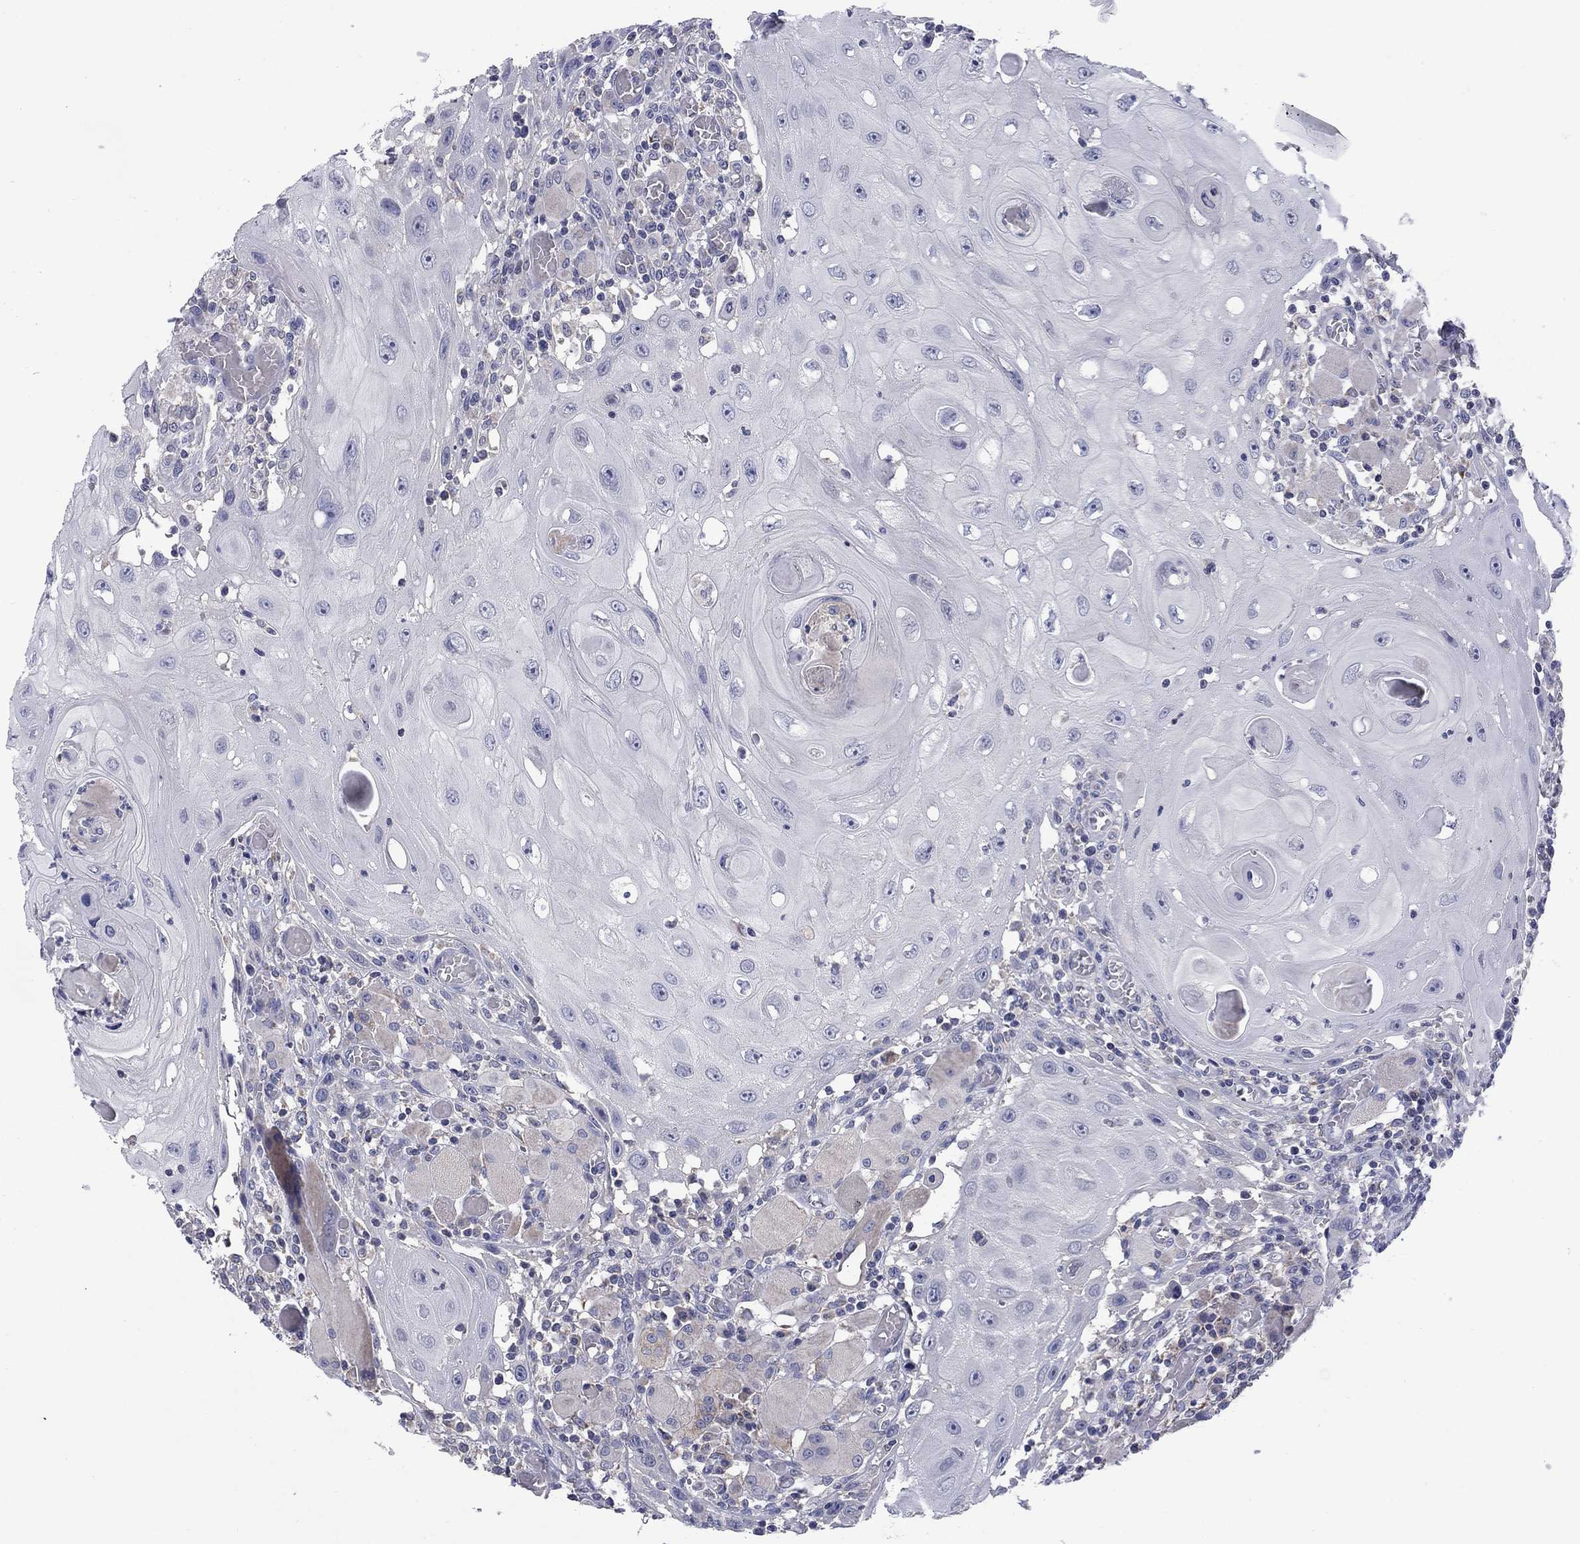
{"staining": {"intensity": "negative", "quantity": "none", "location": "none"}, "tissue": "head and neck cancer", "cell_type": "Tumor cells", "image_type": "cancer", "snomed": [{"axis": "morphology", "description": "Normal tissue, NOS"}, {"axis": "morphology", "description": "Squamous cell carcinoma, NOS"}, {"axis": "topography", "description": "Oral tissue"}, {"axis": "topography", "description": "Head-Neck"}], "caption": "Image shows no significant protein positivity in tumor cells of squamous cell carcinoma (head and neck).", "gene": "FRK", "patient": {"sex": "male", "age": 71}}